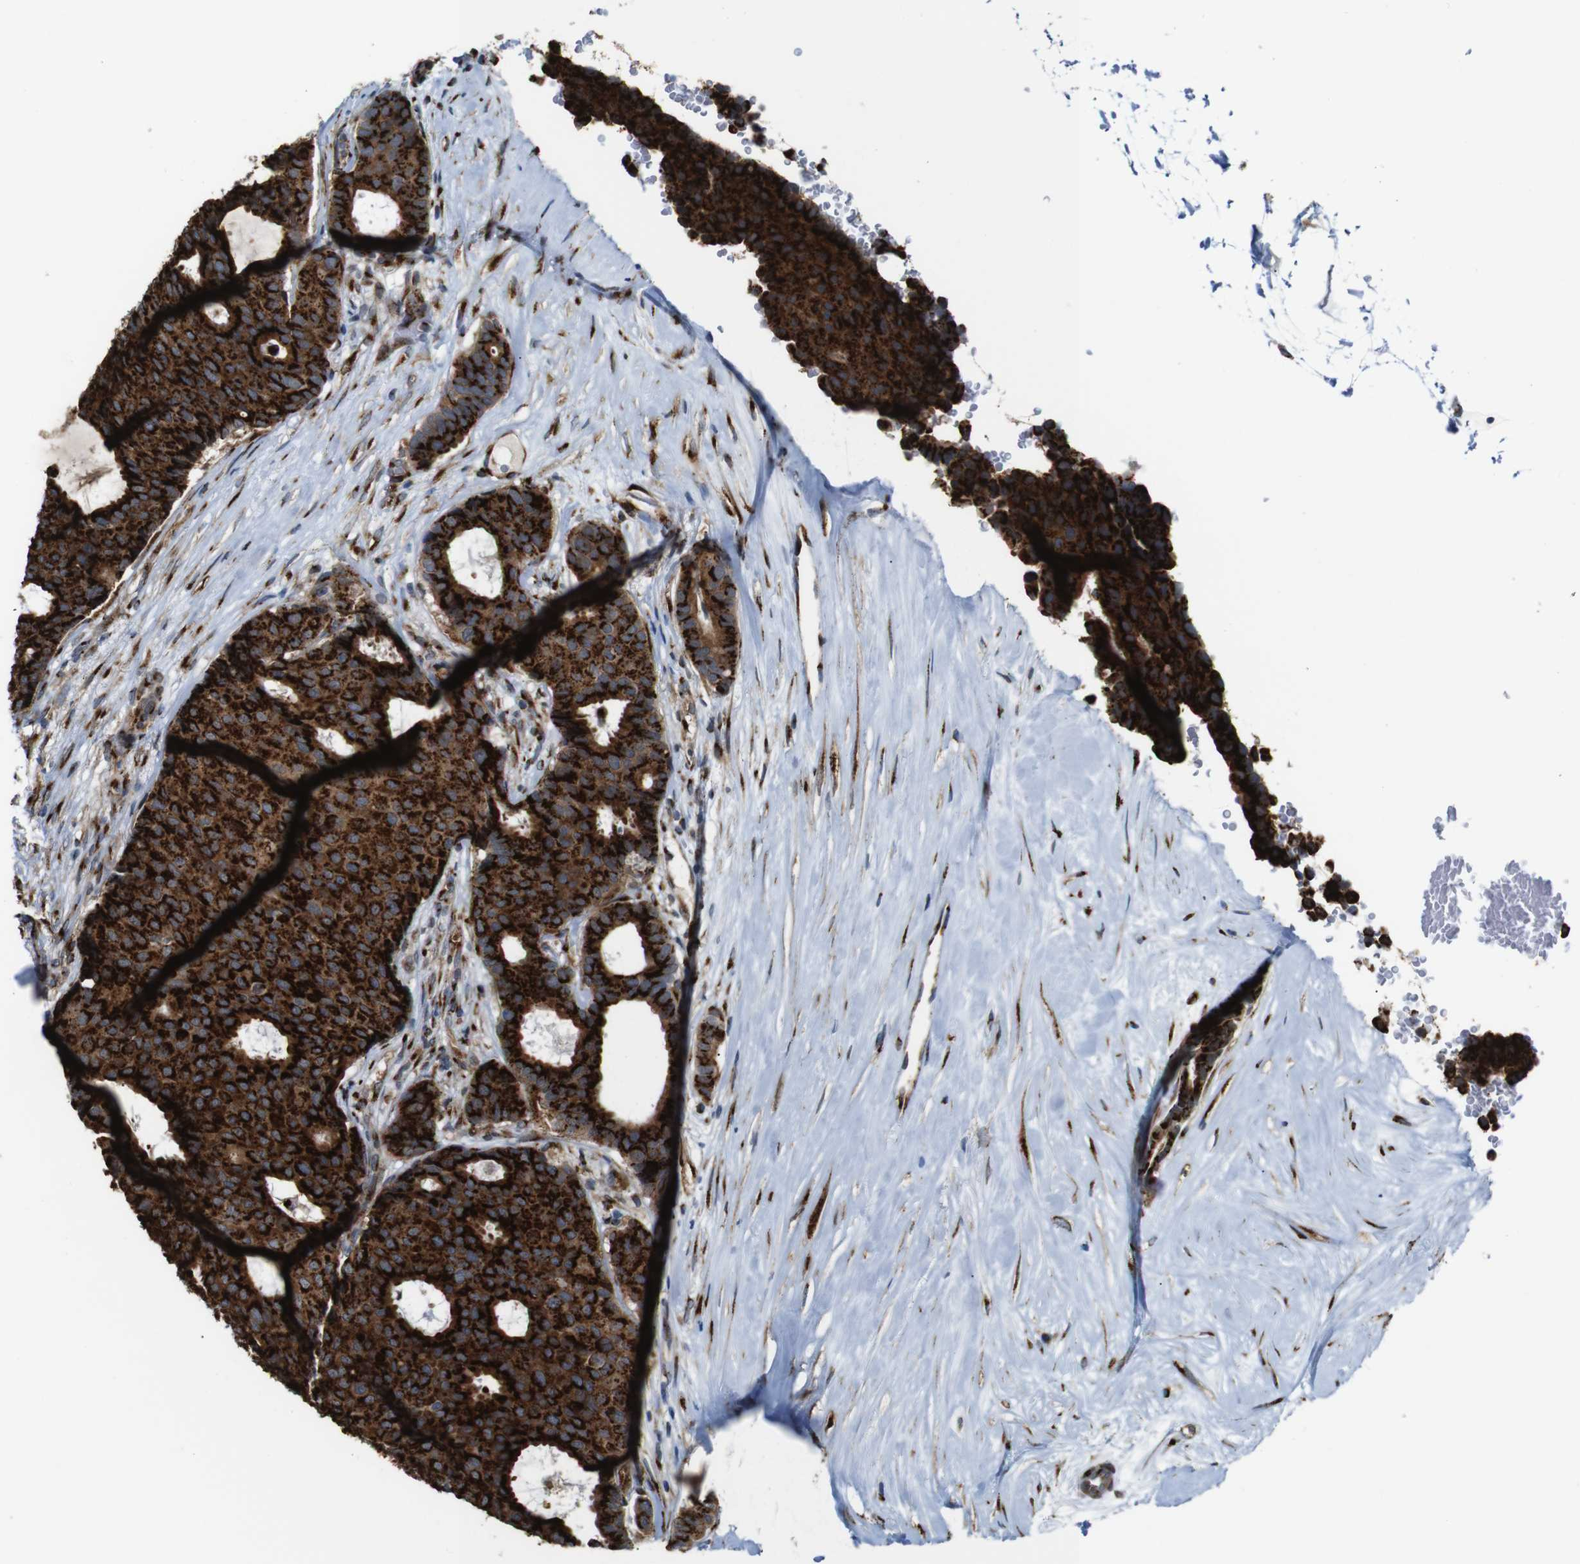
{"staining": {"intensity": "strong", "quantity": ">75%", "location": "cytoplasmic/membranous"}, "tissue": "breast cancer", "cell_type": "Tumor cells", "image_type": "cancer", "snomed": [{"axis": "morphology", "description": "Duct carcinoma"}, {"axis": "topography", "description": "Breast"}], "caption": "A micrograph of human breast cancer (intraductal carcinoma) stained for a protein displays strong cytoplasmic/membranous brown staining in tumor cells. The protein is stained brown, and the nuclei are stained in blue (DAB (3,3'-diaminobenzidine) IHC with brightfield microscopy, high magnification).", "gene": "TGOLN2", "patient": {"sex": "female", "age": 75}}